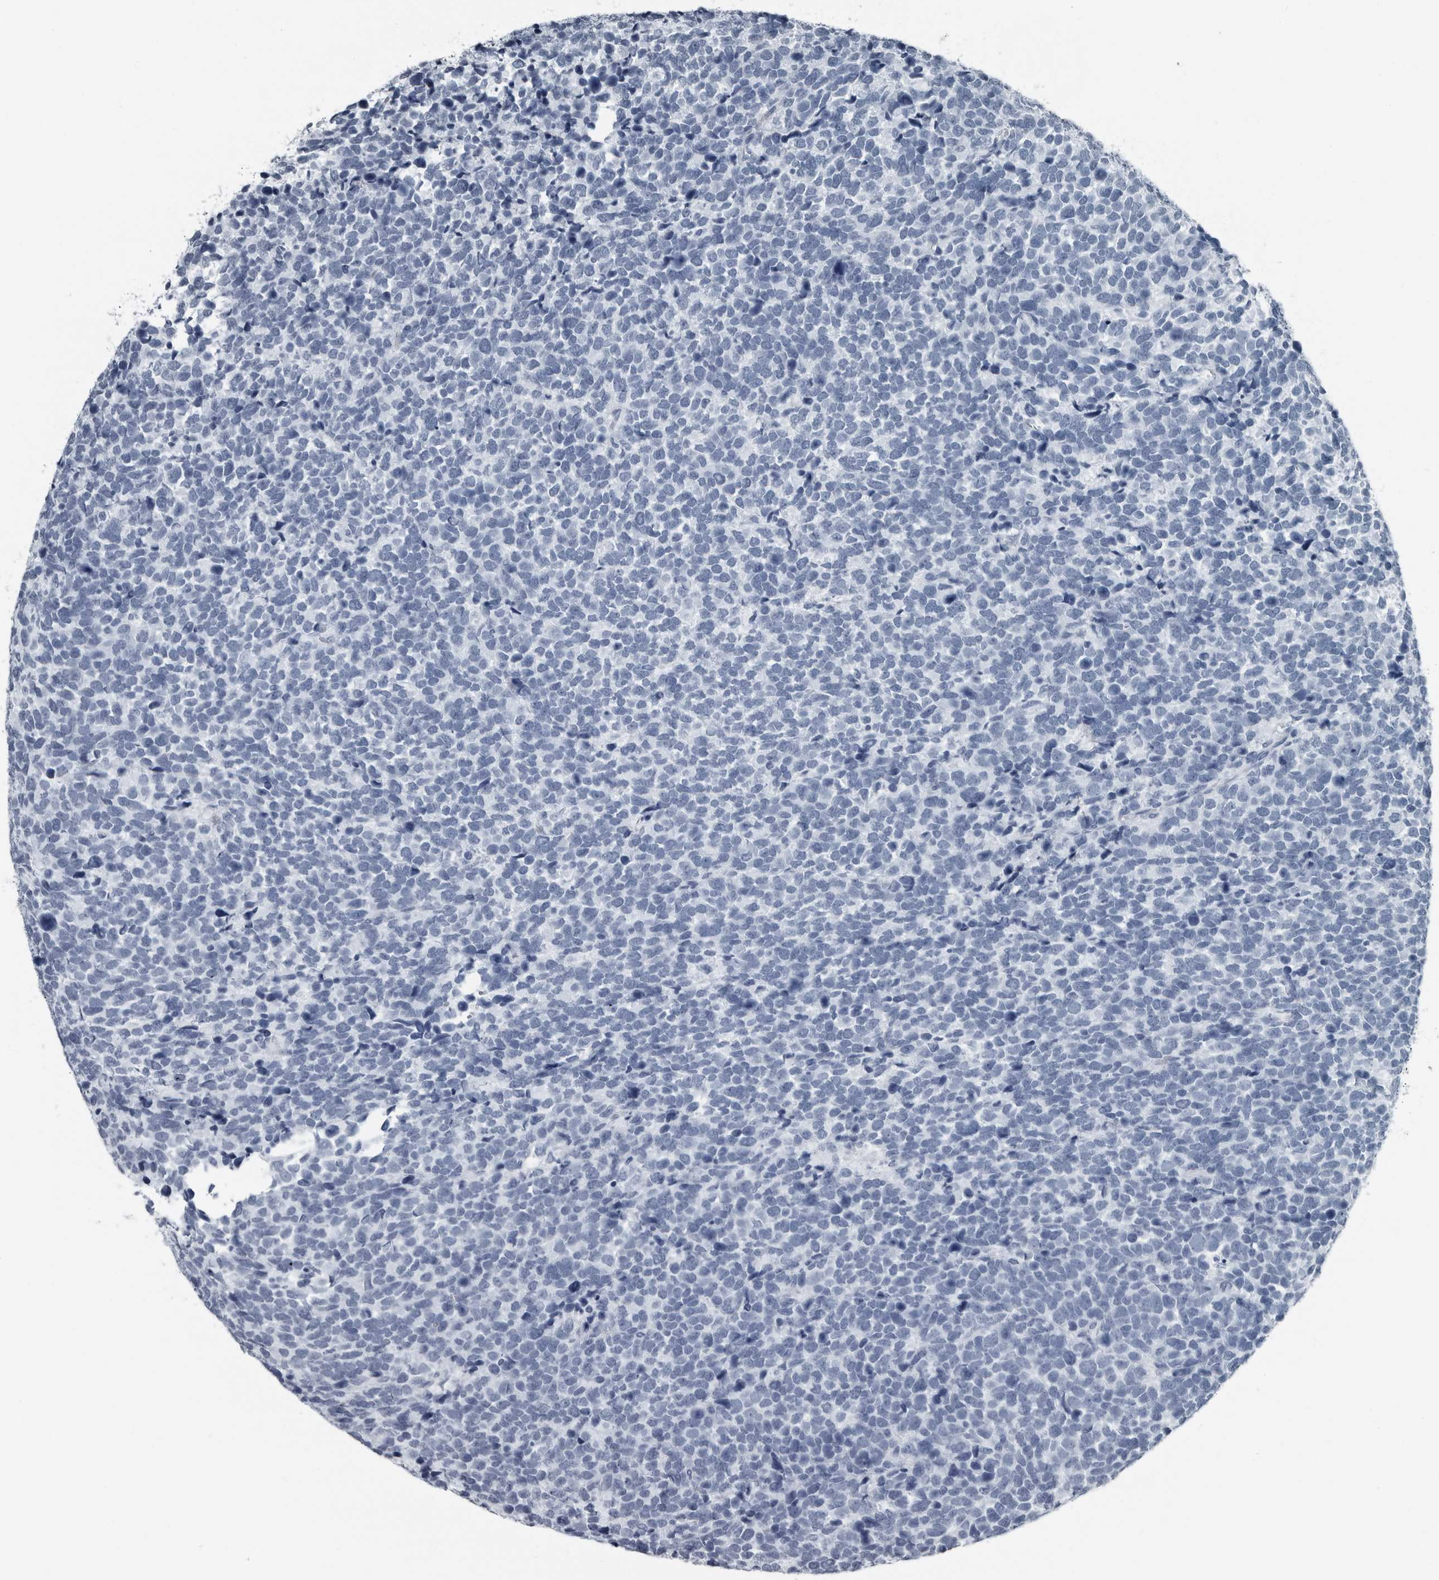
{"staining": {"intensity": "negative", "quantity": "none", "location": "none"}, "tissue": "urothelial cancer", "cell_type": "Tumor cells", "image_type": "cancer", "snomed": [{"axis": "morphology", "description": "Urothelial carcinoma, High grade"}, {"axis": "topography", "description": "Urinary bladder"}], "caption": "Immunohistochemical staining of high-grade urothelial carcinoma demonstrates no significant positivity in tumor cells. (Immunohistochemistry, brightfield microscopy, high magnification).", "gene": "PRSS1", "patient": {"sex": "female", "age": 82}}